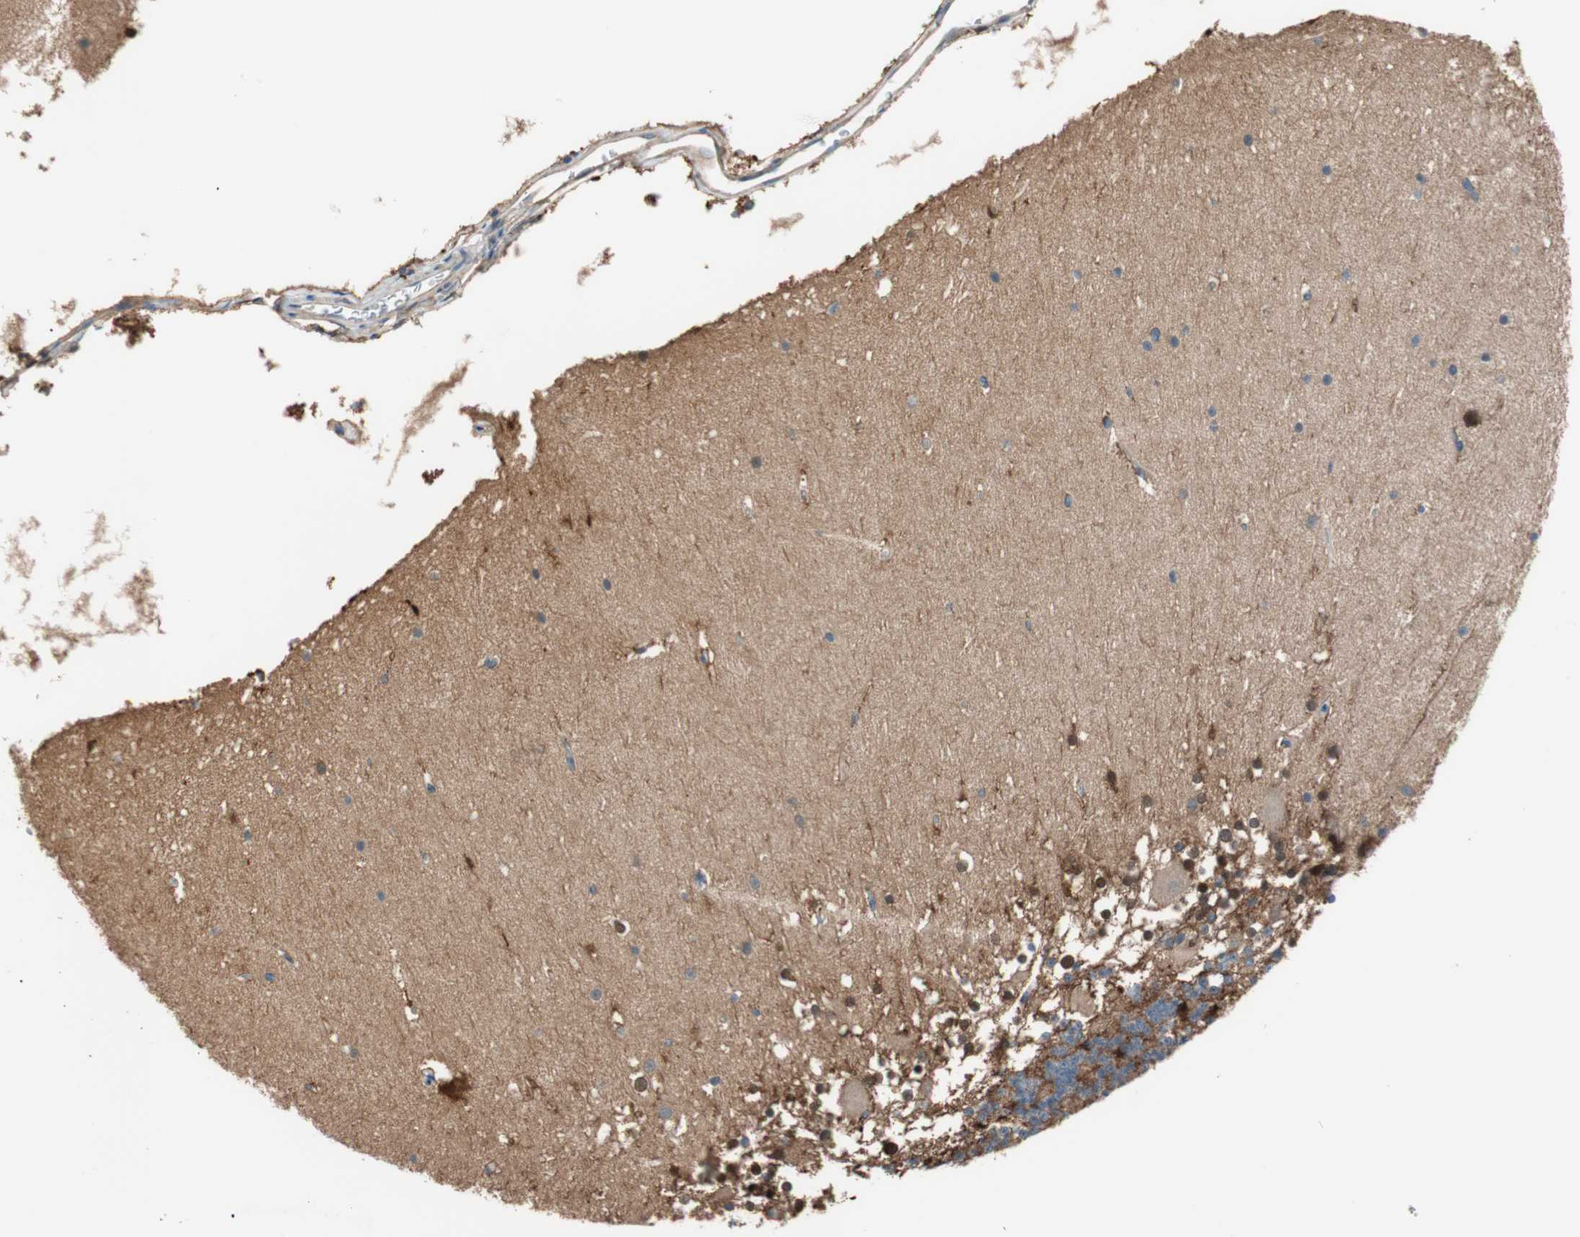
{"staining": {"intensity": "weak", "quantity": ">75%", "location": "cytoplasmic/membranous"}, "tissue": "cerebellum", "cell_type": "Cells in granular layer", "image_type": "normal", "snomed": [{"axis": "morphology", "description": "Normal tissue, NOS"}, {"axis": "topography", "description": "Cerebellum"}], "caption": "A histopathology image of cerebellum stained for a protein displays weak cytoplasmic/membranous brown staining in cells in granular layer.", "gene": "GLUL", "patient": {"sex": "female", "age": 19}}